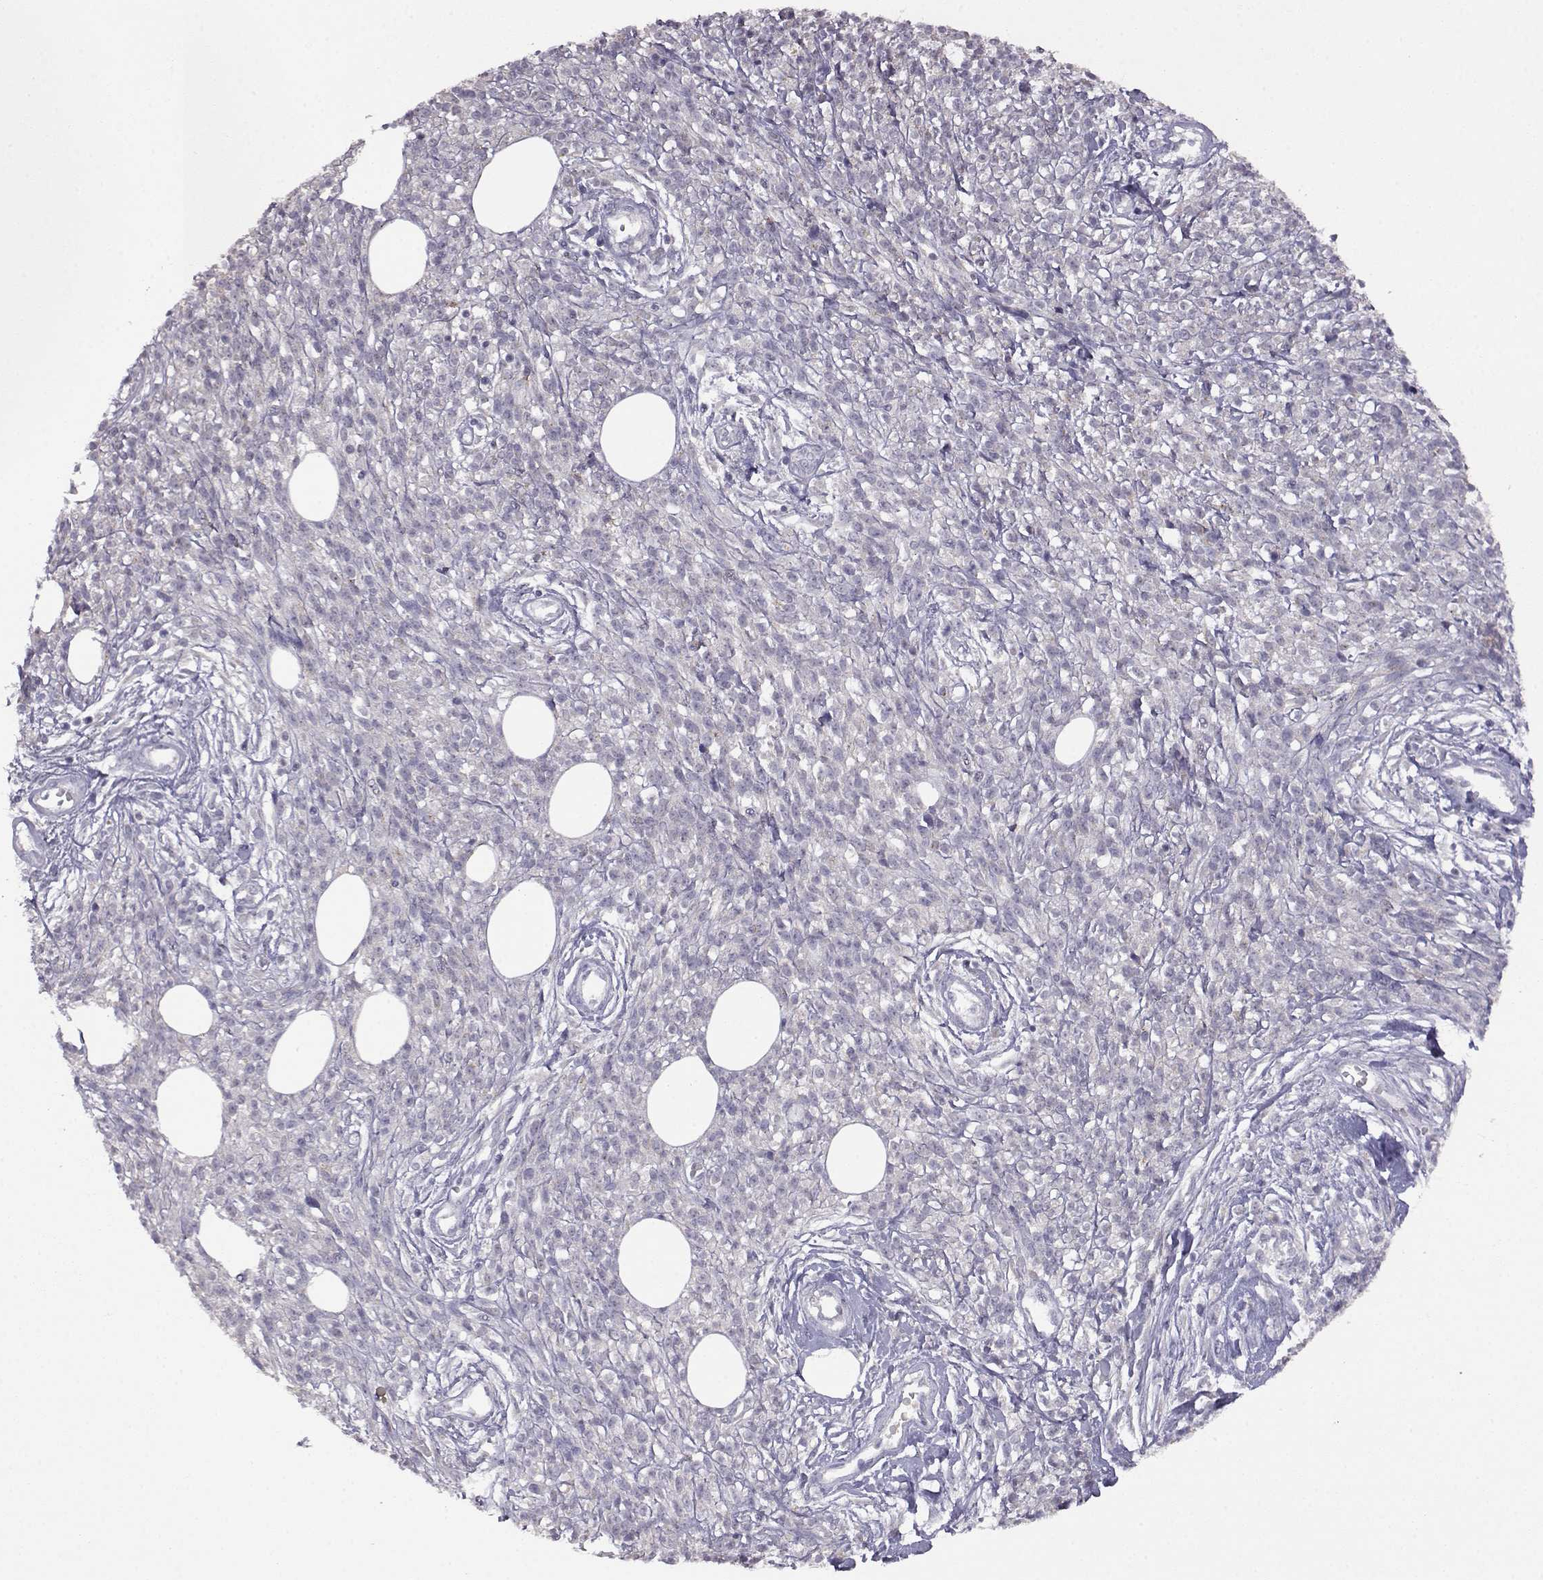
{"staining": {"intensity": "negative", "quantity": "none", "location": "none"}, "tissue": "melanoma", "cell_type": "Tumor cells", "image_type": "cancer", "snomed": [{"axis": "morphology", "description": "Malignant melanoma, NOS"}, {"axis": "topography", "description": "Skin"}, {"axis": "topography", "description": "Skin of trunk"}], "caption": "Tumor cells are negative for brown protein staining in melanoma. (DAB immunohistochemistry with hematoxylin counter stain).", "gene": "VGF", "patient": {"sex": "male", "age": 74}}